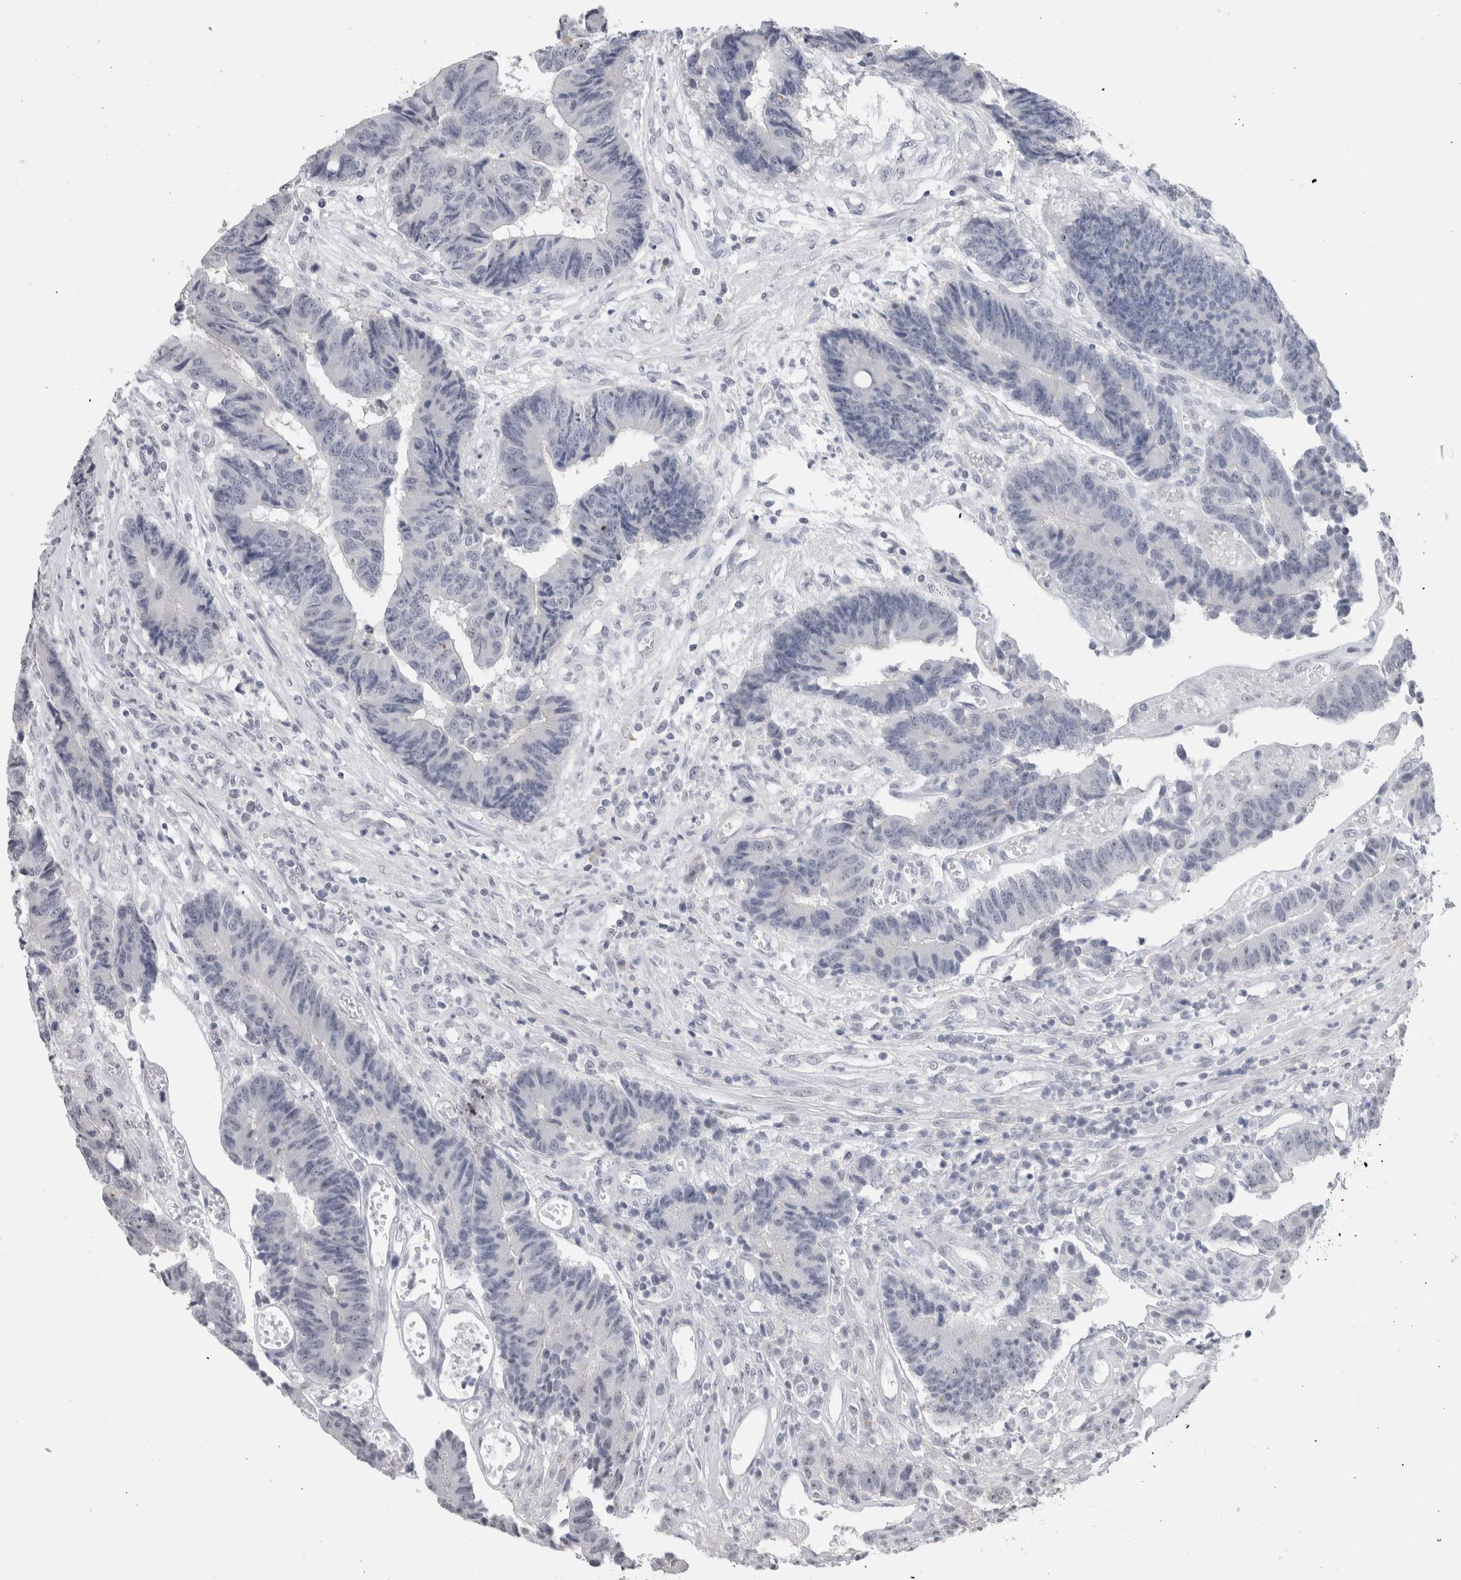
{"staining": {"intensity": "negative", "quantity": "none", "location": "none"}, "tissue": "colorectal cancer", "cell_type": "Tumor cells", "image_type": "cancer", "snomed": [{"axis": "morphology", "description": "Adenocarcinoma, NOS"}, {"axis": "topography", "description": "Rectum"}], "caption": "Colorectal cancer was stained to show a protein in brown. There is no significant expression in tumor cells.", "gene": "CADM3", "patient": {"sex": "male", "age": 84}}